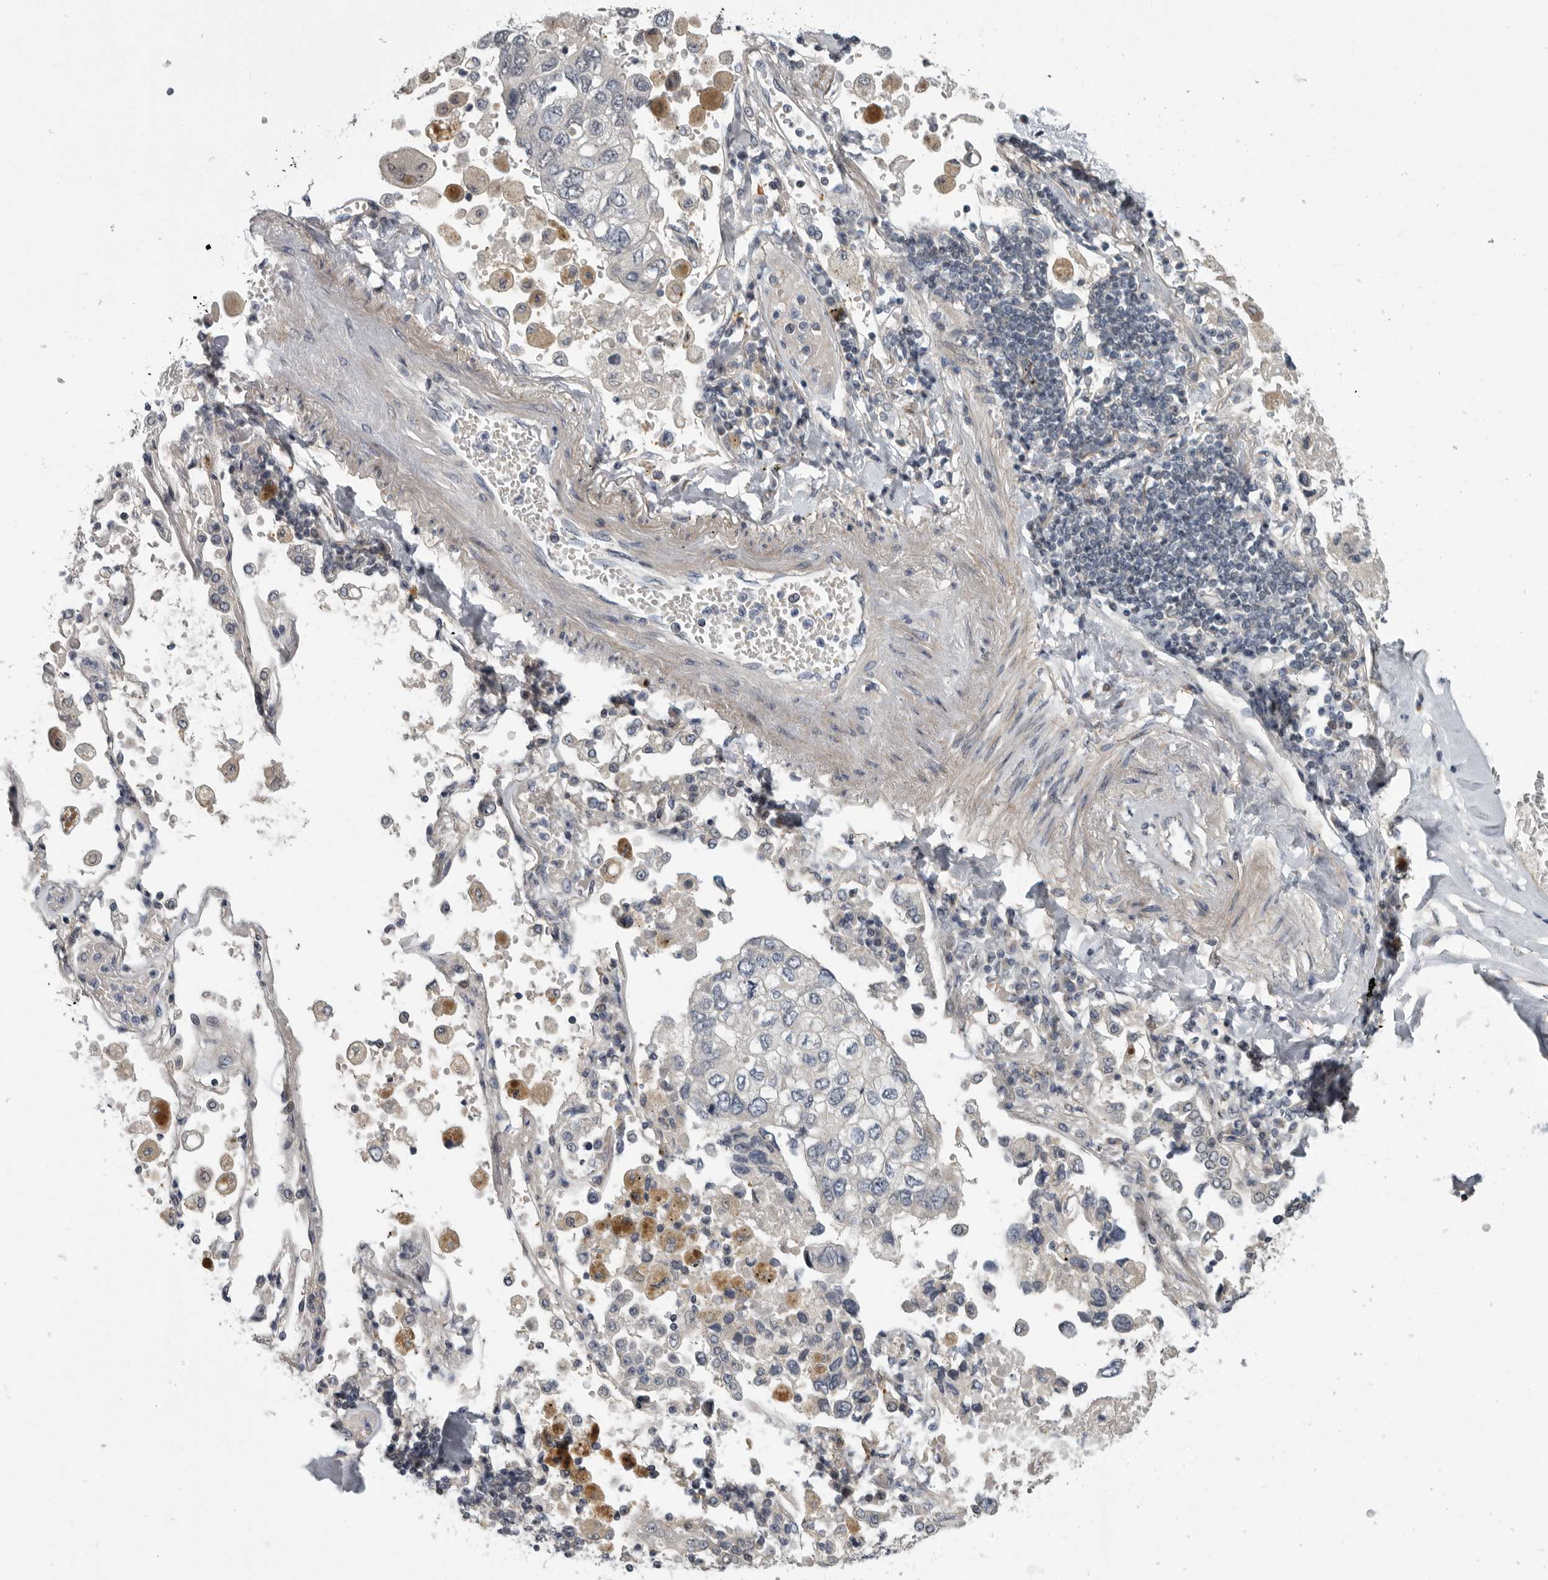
{"staining": {"intensity": "negative", "quantity": "none", "location": "none"}, "tissue": "lung cancer", "cell_type": "Tumor cells", "image_type": "cancer", "snomed": [{"axis": "morphology", "description": "Adenocarcinoma, NOS"}, {"axis": "topography", "description": "Lung"}], "caption": "IHC photomicrograph of human lung adenocarcinoma stained for a protein (brown), which demonstrates no staining in tumor cells.", "gene": "PDE7A", "patient": {"sex": "male", "age": 63}}